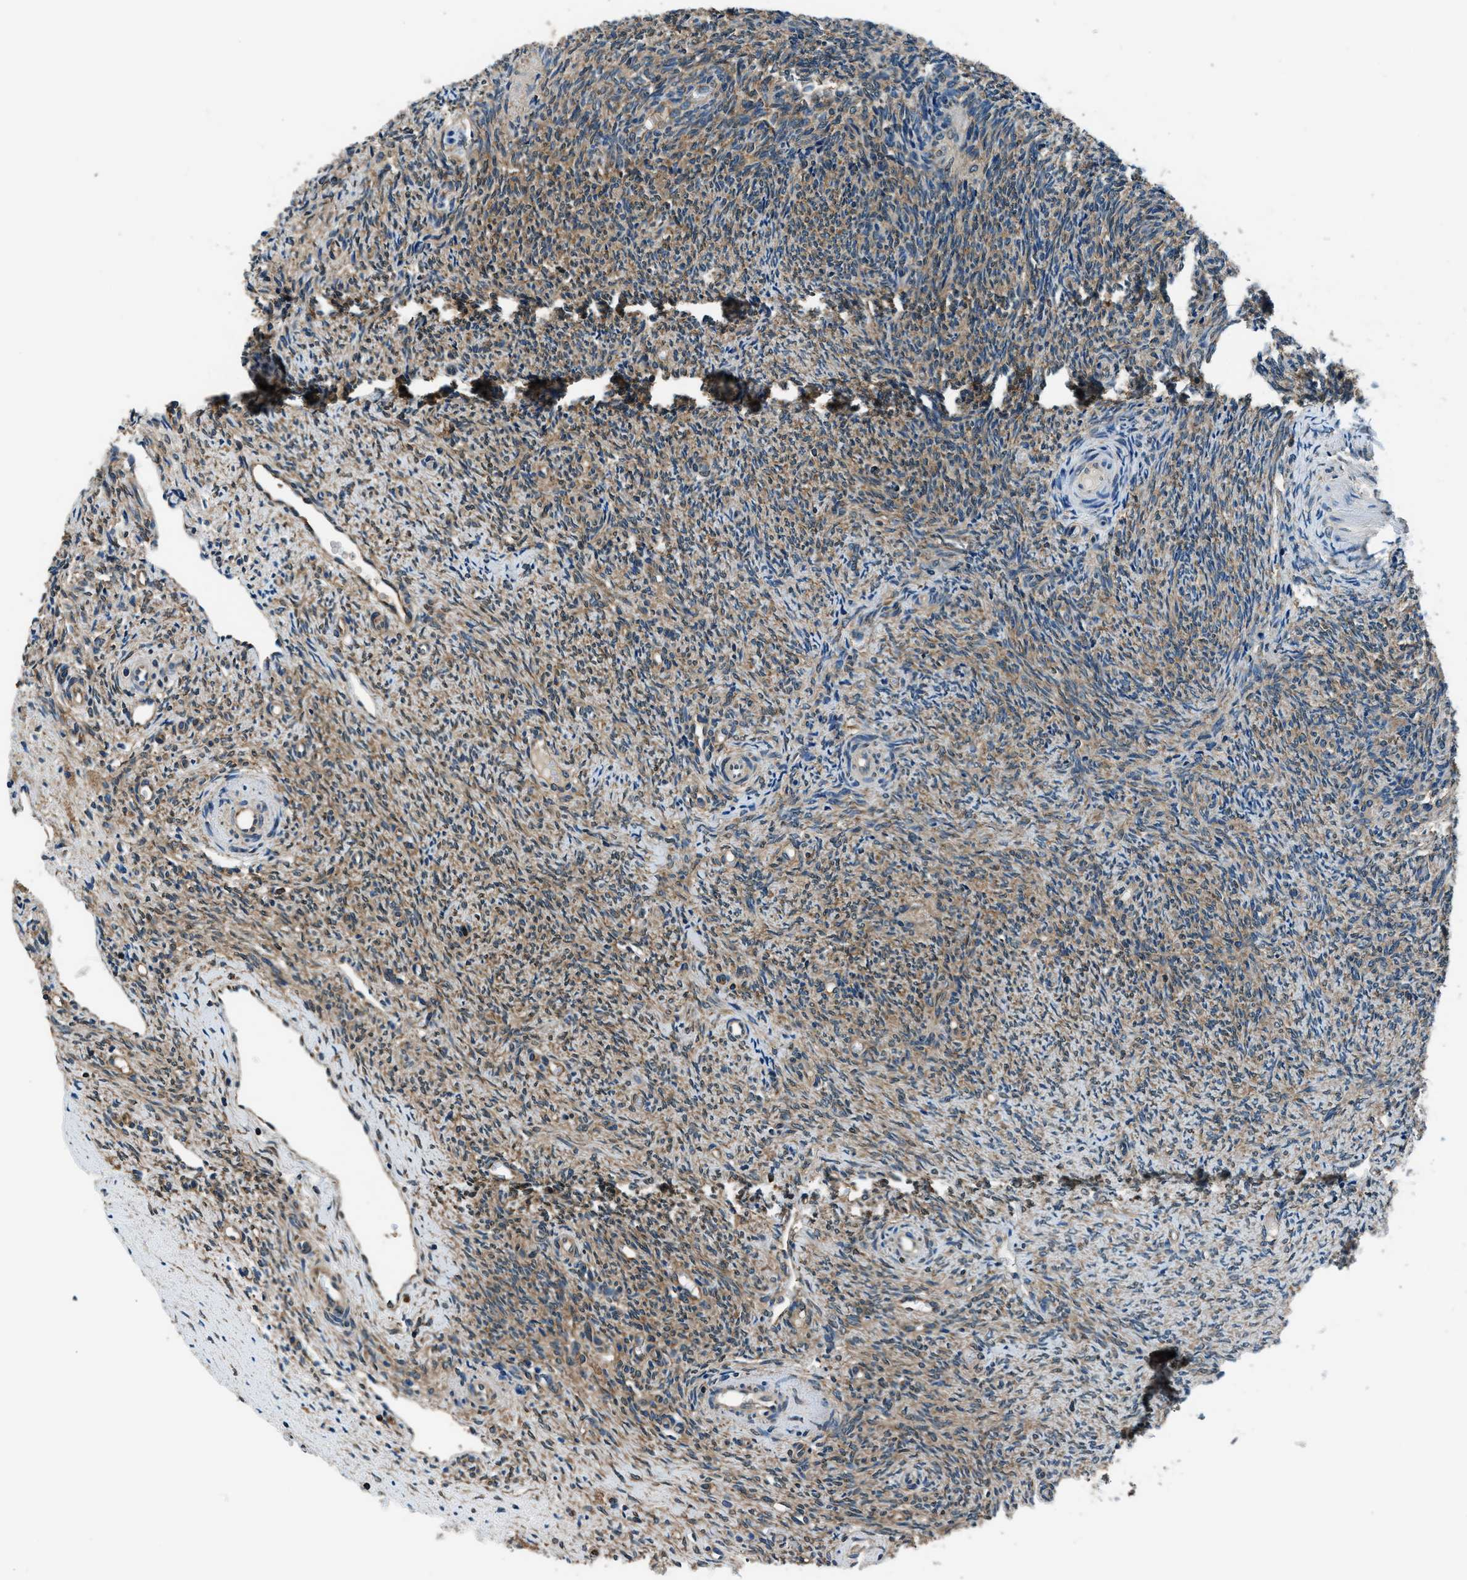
{"staining": {"intensity": "strong", "quantity": ">75%", "location": "cytoplasmic/membranous"}, "tissue": "ovary", "cell_type": "Follicle cells", "image_type": "normal", "snomed": [{"axis": "morphology", "description": "Normal tissue, NOS"}, {"axis": "topography", "description": "Ovary"}], "caption": "Immunohistochemical staining of normal ovary reveals >75% levels of strong cytoplasmic/membranous protein staining in about >75% of follicle cells. (Brightfield microscopy of DAB IHC at high magnification).", "gene": "ARFGAP2", "patient": {"sex": "female", "age": 41}}